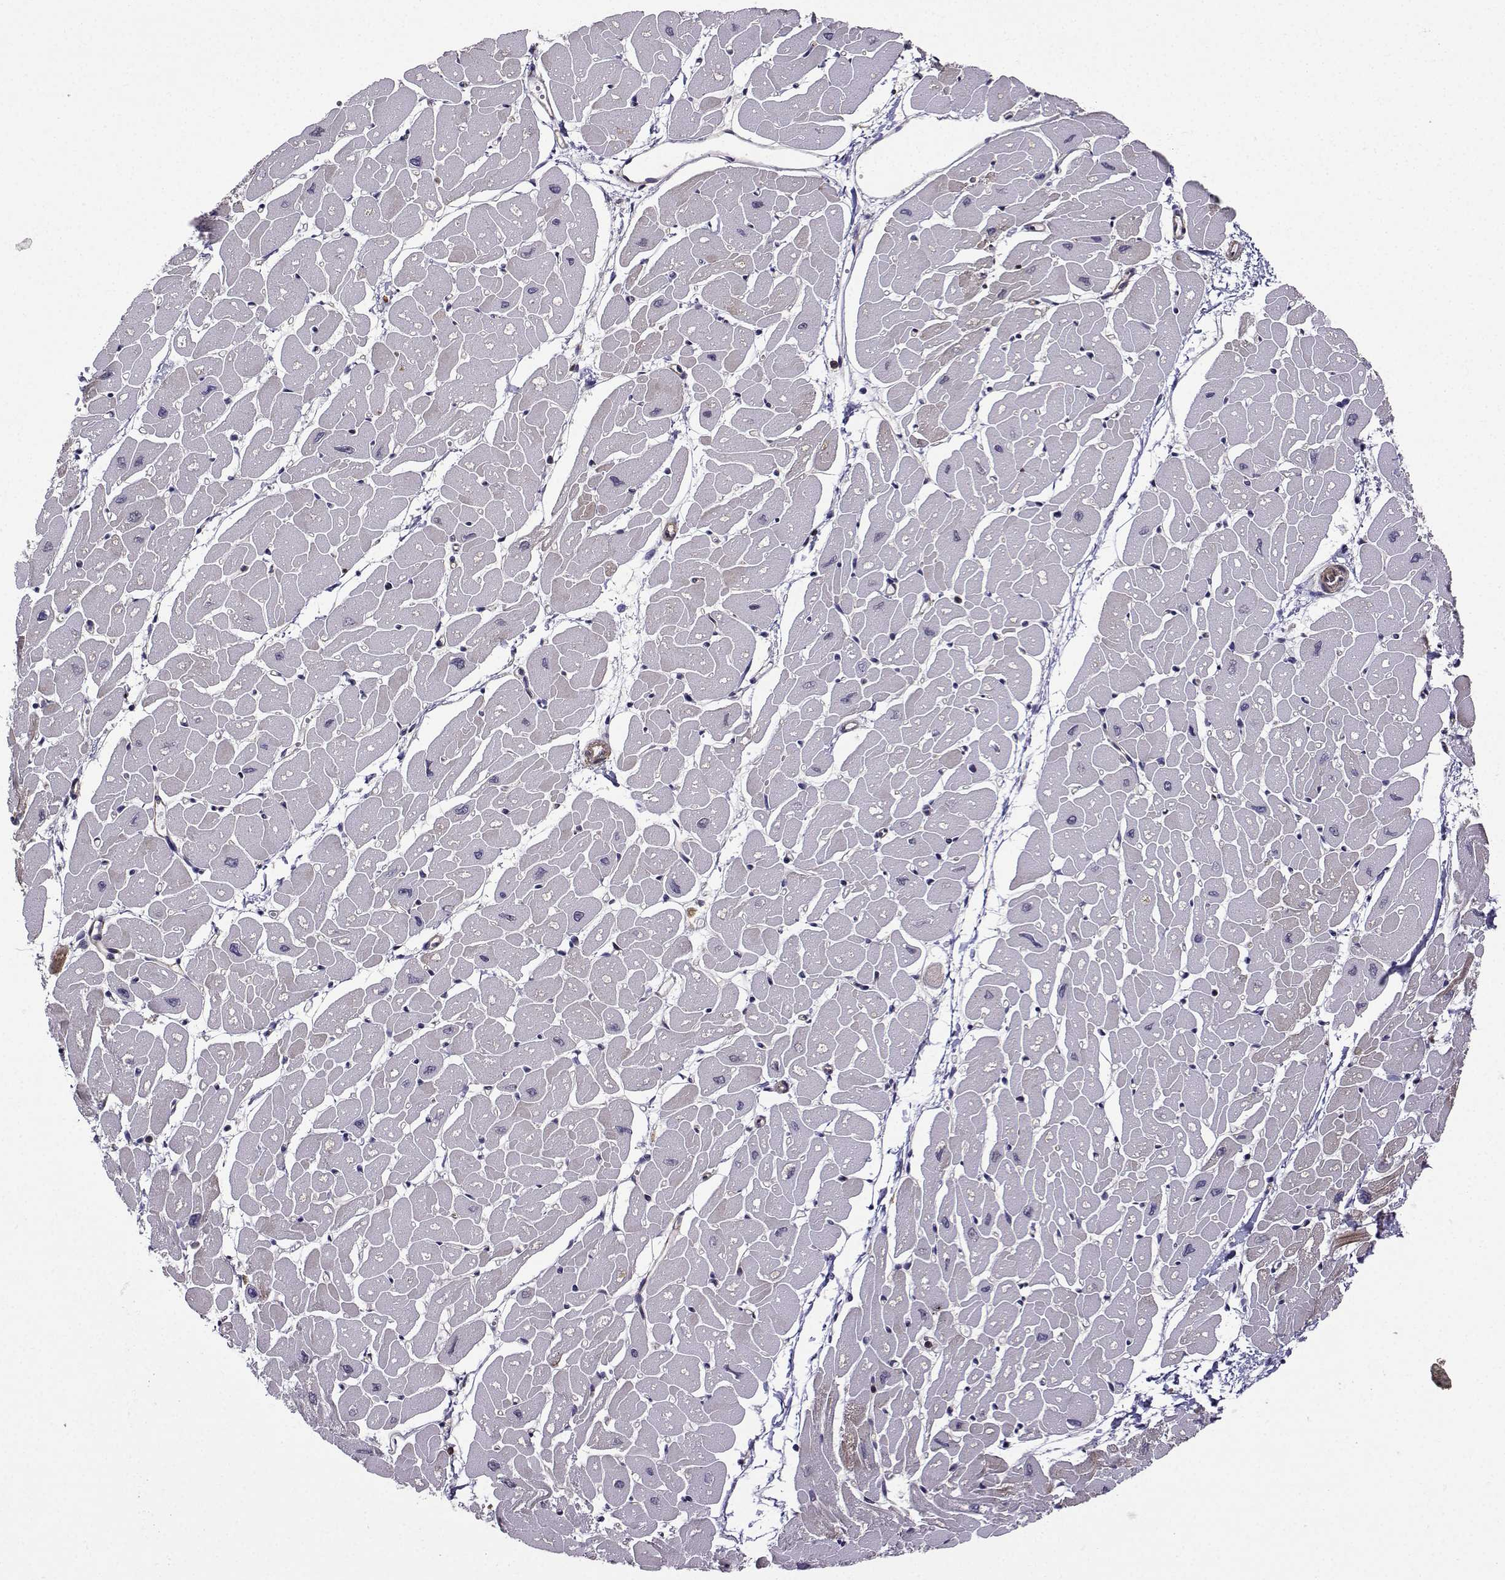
{"staining": {"intensity": "moderate", "quantity": "25%-75%", "location": "cytoplasmic/membranous"}, "tissue": "heart muscle", "cell_type": "Cardiomyocytes", "image_type": "normal", "snomed": [{"axis": "morphology", "description": "Normal tissue, NOS"}, {"axis": "topography", "description": "Heart"}], "caption": "Protein expression analysis of benign human heart muscle reveals moderate cytoplasmic/membranous positivity in about 25%-75% of cardiomyocytes. The staining was performed using DAB, with brown indicating positive protein expression. Nuclei are stained blue with hematoxylin.", "gene": "ITGB8", "patient": {"sex": "male", "age": 57}}